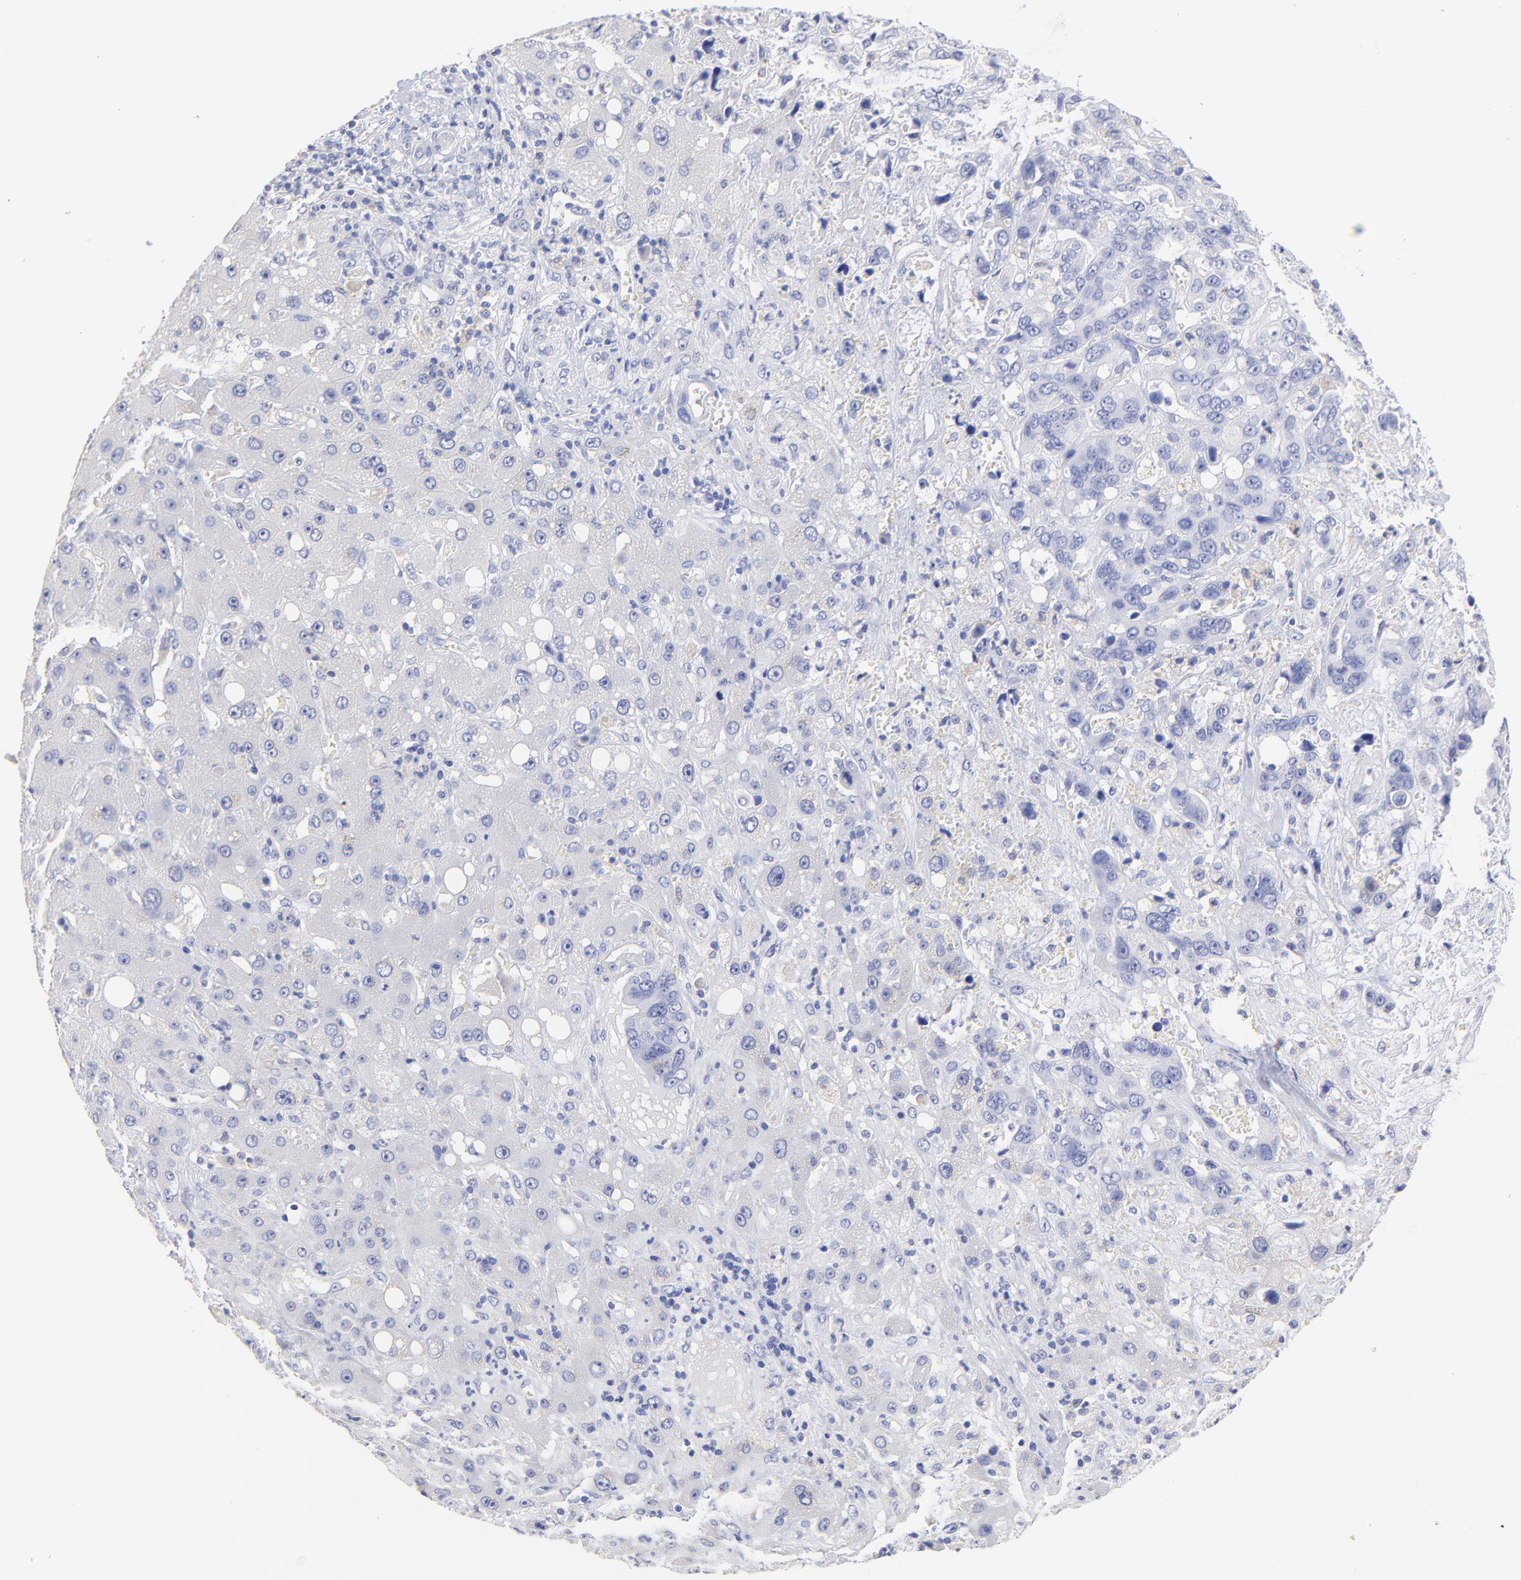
{"staining": {"intensity": "negative", "quantity": "none", "location": "none"}, "tissue": "liver cancer", "cell_type": "Tumor cells", "image_type": "cancer", "snomed": [{"axis": "morphology", "description": "Cholangiocarcinoma"}, {"axis": "topography", "description": "Liver"}], "caption": "Immunohistochemical staining of liver cancer displays no significant staining in tumor cells. (IHC, brightfield microscopy, high magnification).", "gene": "CFAP57", "patient": {"sex": "female", "age": 65}}